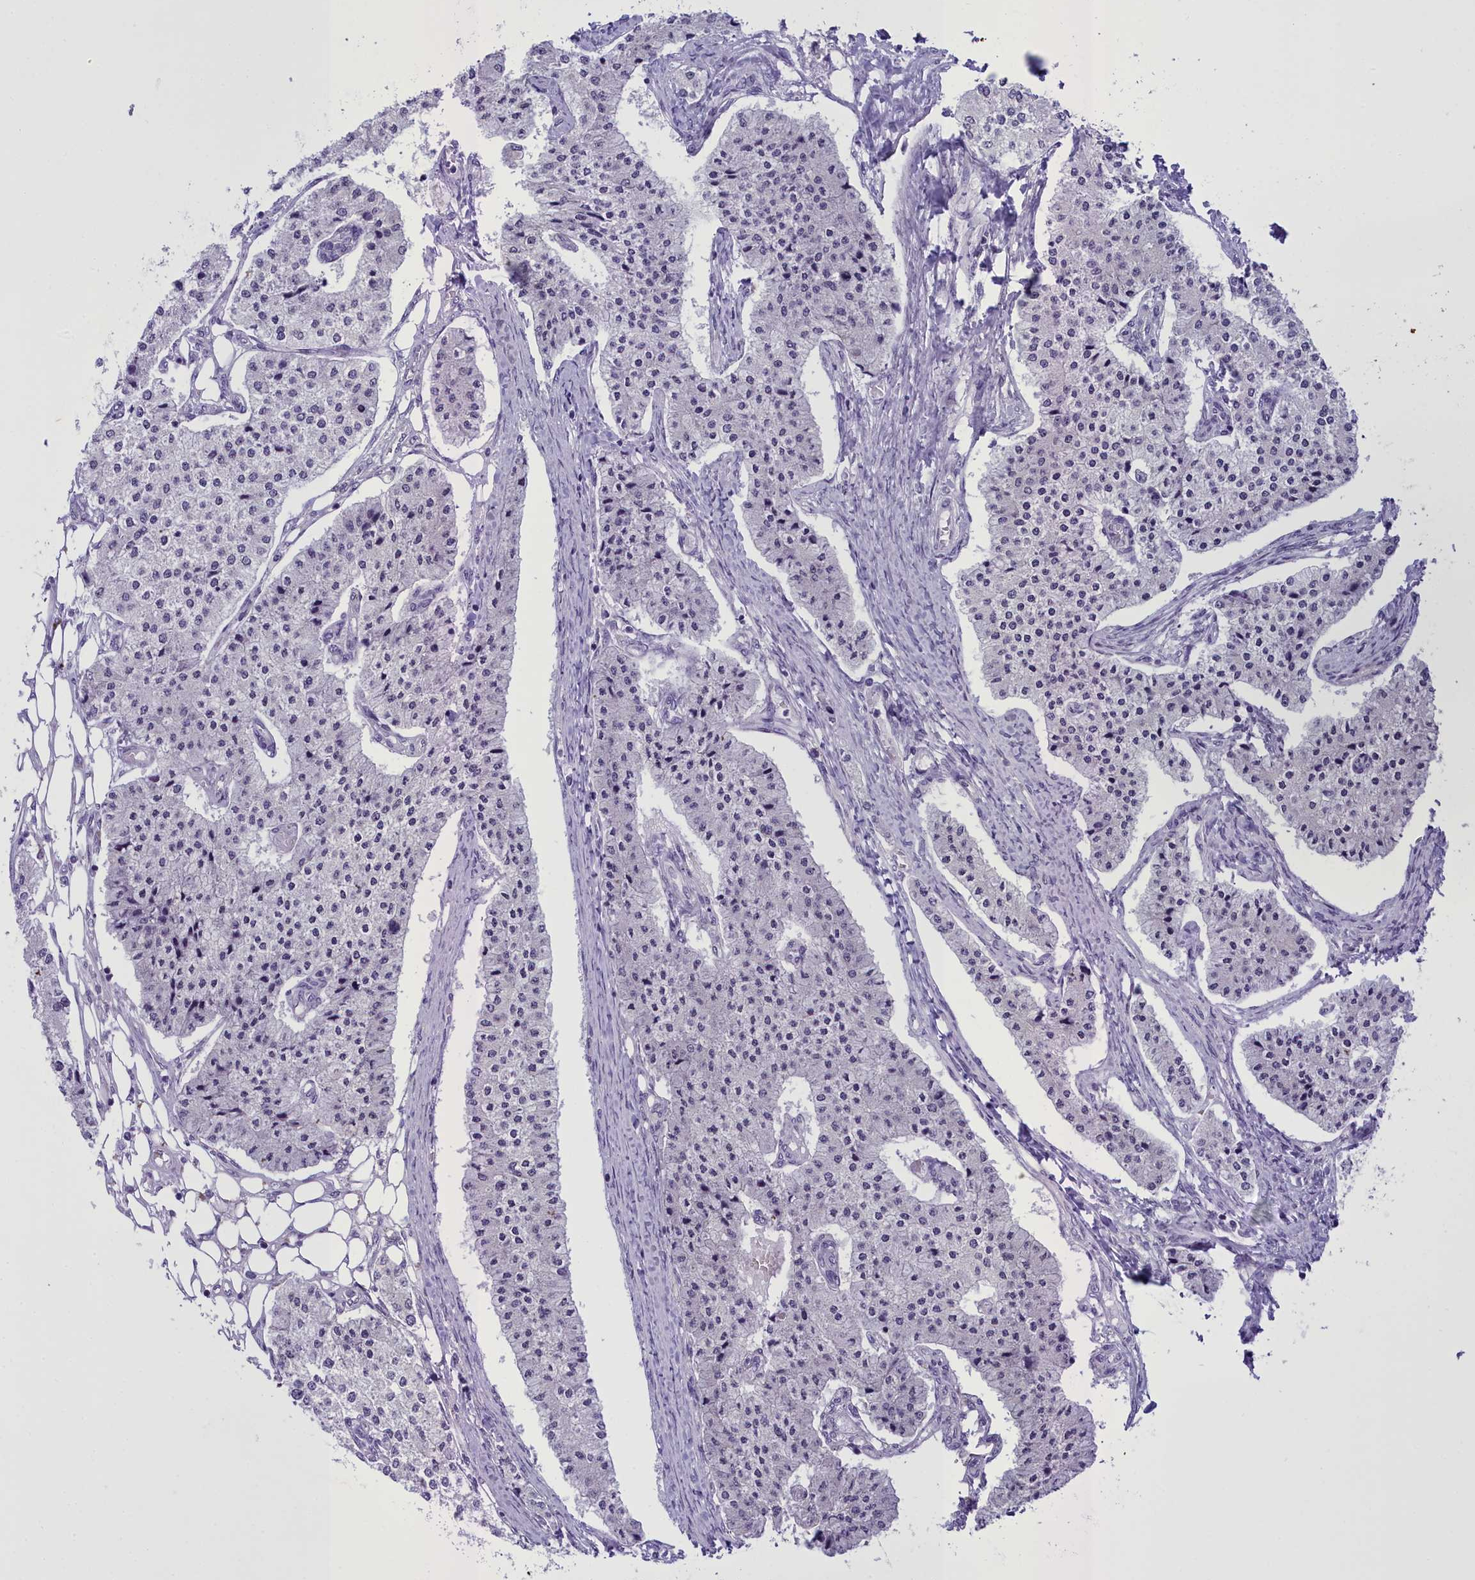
{"staining": {"intensity": "negative", "quantity": "none", "location": "none"}, "tissue": "carcinoid", "cell_type": "Tumor cells", "image_type": "cancer", "snomed": [{"axis": "morphology", "description": "Carcinoid, malignant, NOS"}, {"axis": "topography", "description": "Colon"}], "caption": "Tumor cells are negative for brown protein staining in malignant carcinoid.", "gene": "B9D2", "patient": {"sex": "female", "age": 52}}